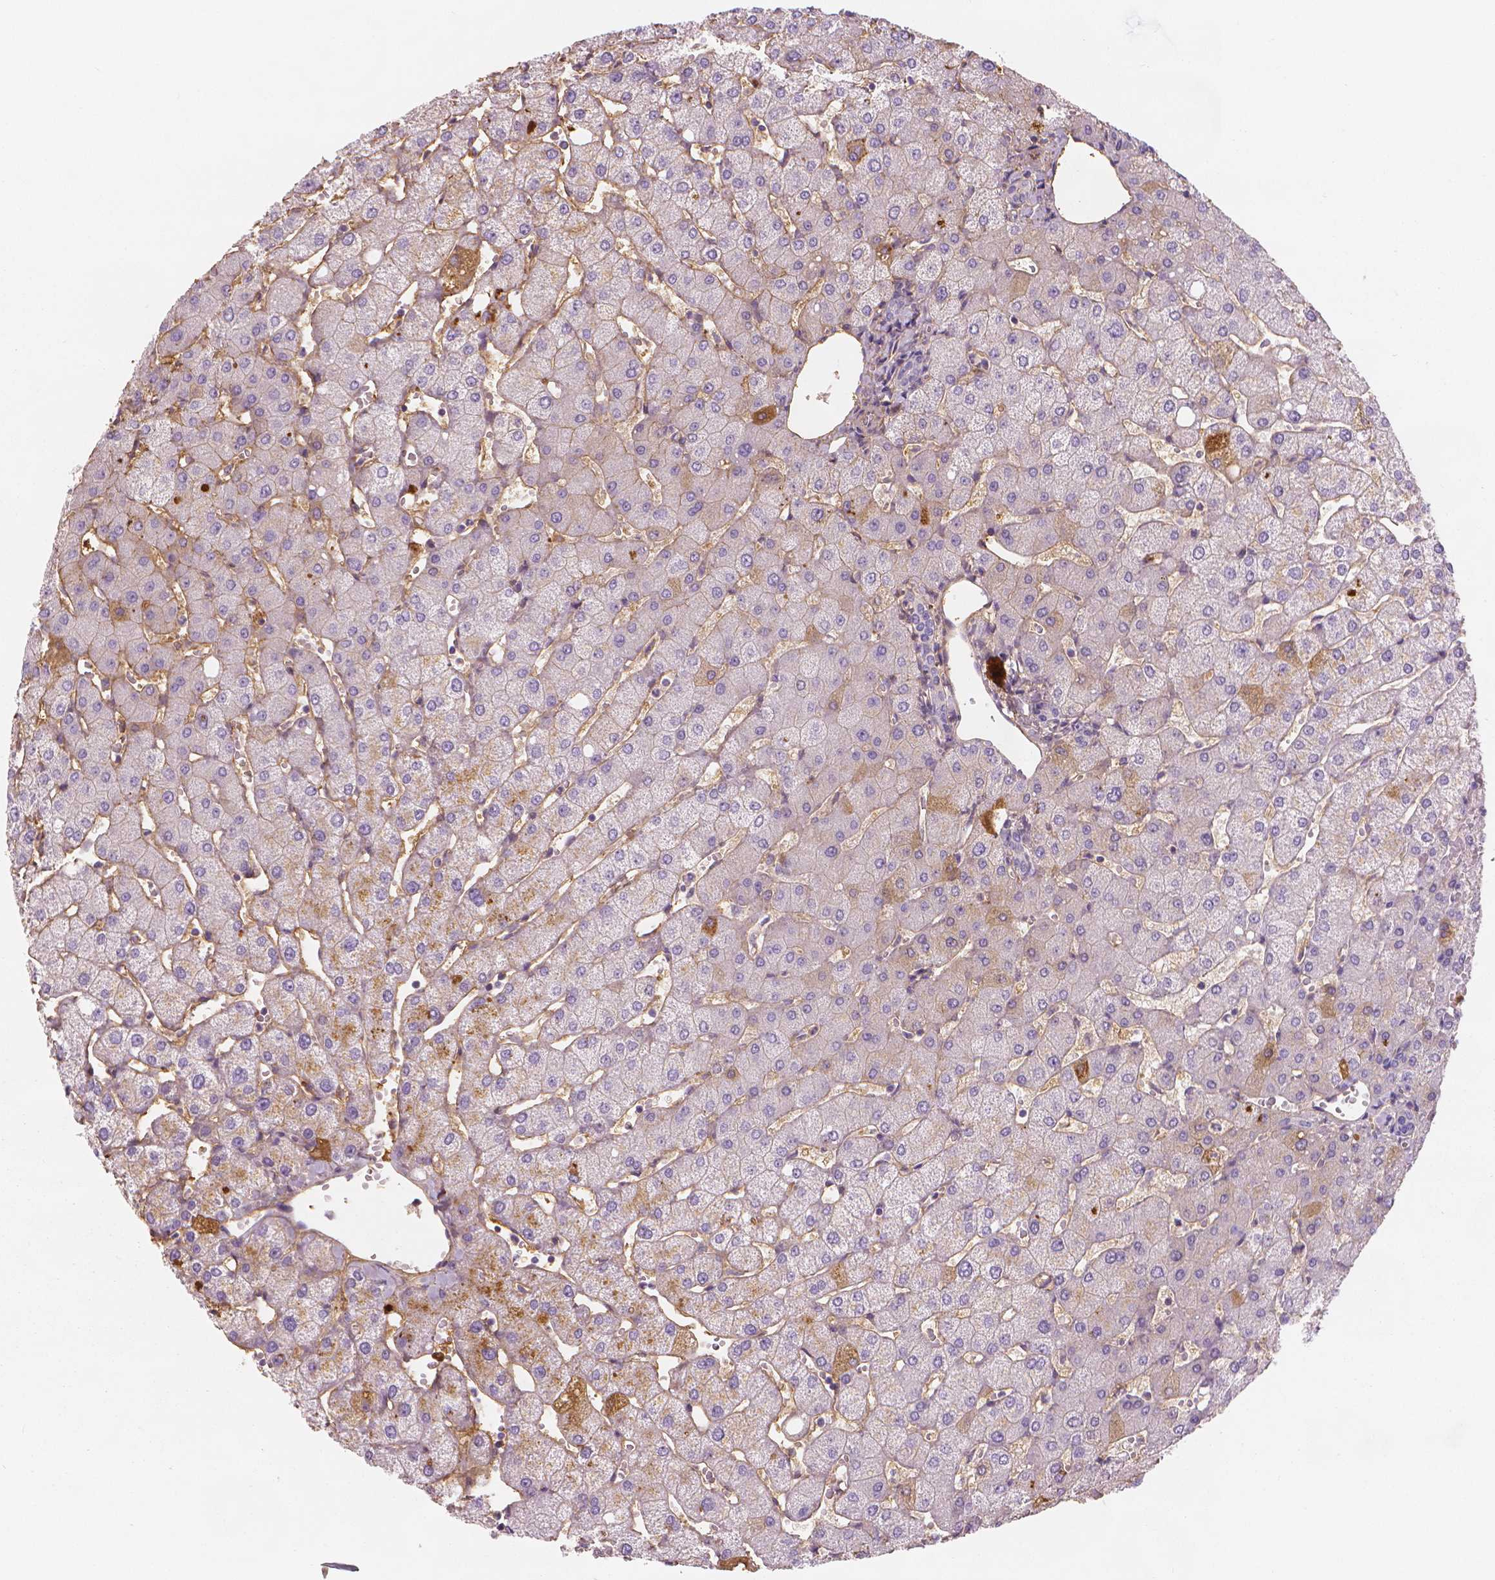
{"staining": {"intensity": "negative", "quantity": "none", "location": "none"}, "tissue": "liver", "cell_type": "Cholangiocytes", "image_type": "normal", "snomed": [{"axis": "morphology", "description": "Normal tissue, NOS"}, {"axis": "topography", "description": "Liver"}], "caption": "An immunohistochemistry histopathology image of normal liver is shown. There is no staining in cholangiocytes of liver.", "gene": "APOA4", "patient": {"sex": "female", "age": 54}}